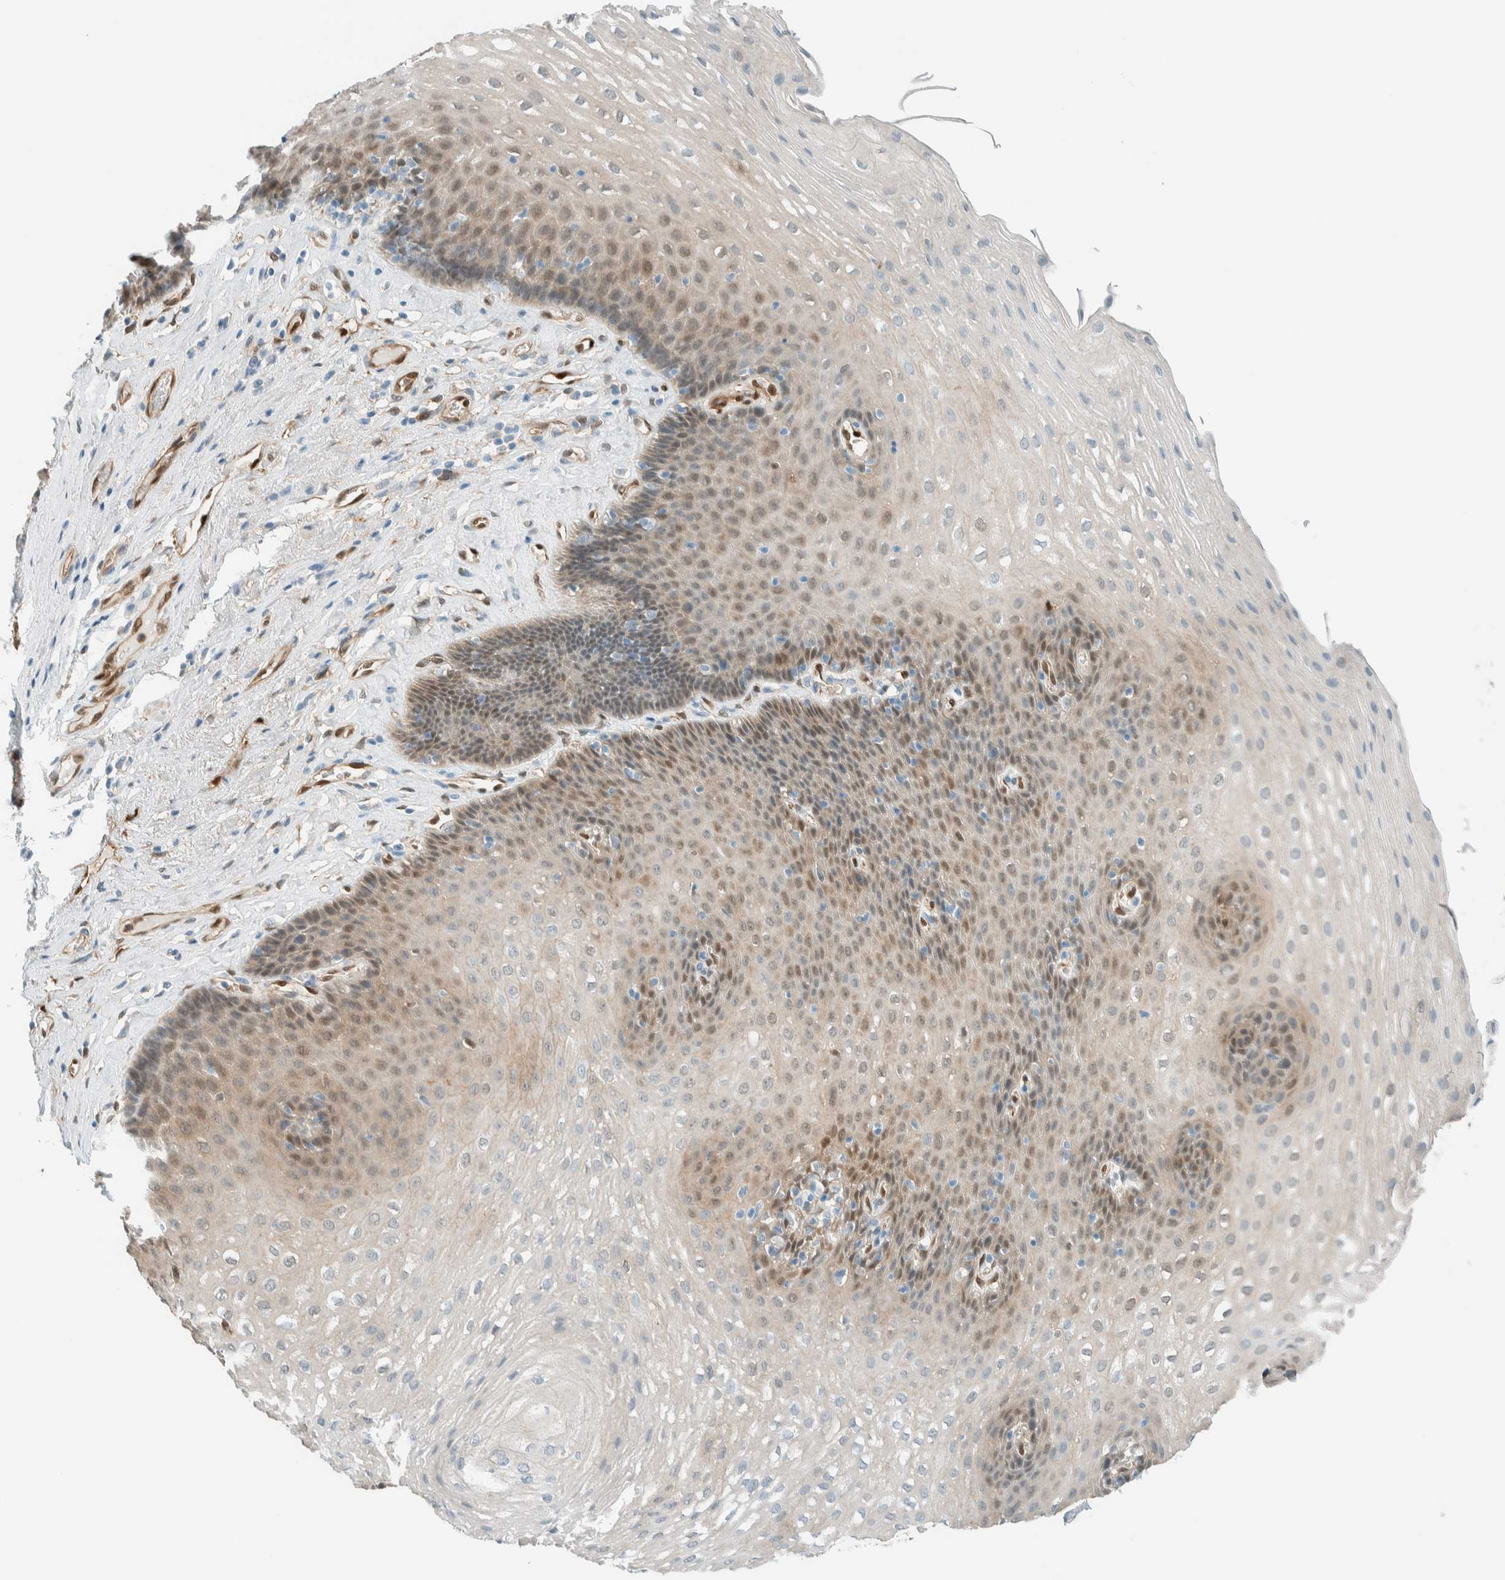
{"staining": {"intensity": "moderate", "quantity": "<25%", "location": "cytoplasmic/membranous,nuclear"}, "tissue": "esophagus", "cell_type": "Squamous epithelial cells", "image_type": "normal", "snomed": [{"axis": "morphology", "description": "Normal tissue, NOS"}, {"axis": "topography", "description": "Esophagus"}], "caption": "This is a photomicrograph of immunohistochemistry (IHC) staining of benign esophagus, which shows moderate positivity in the cytoplasmic/membranous,nuclear of squamous epithelial cells.", "gene": "NXN", "patient": {"sex": "female", "age": 66}}